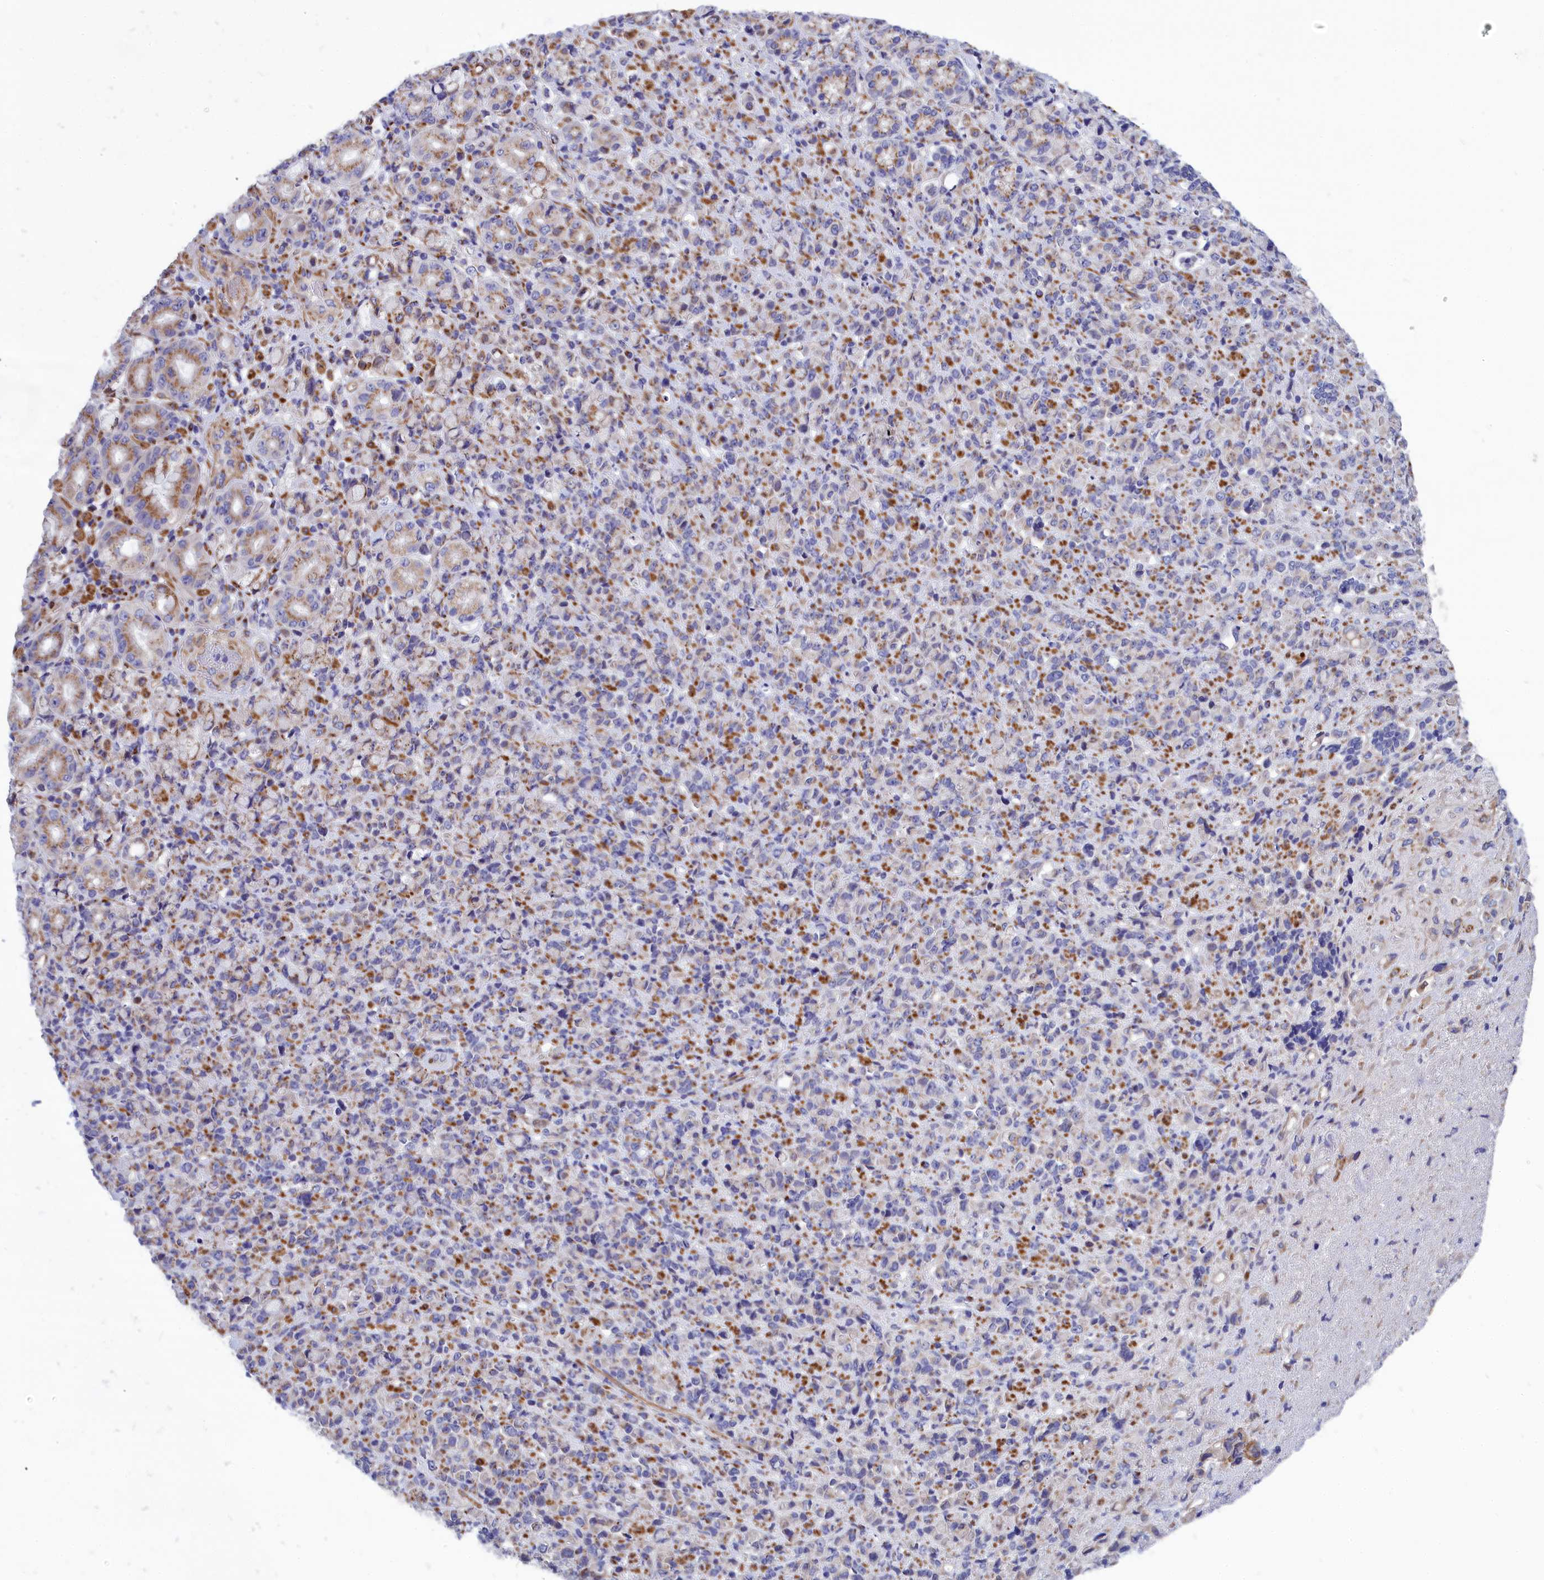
{"staining": {"intensity": "moderate", "quantity": "25%-75%", "location": "cytoplasmic/membranous"}, "tissue": "stomach cancer", "cell_type": "Tumor cells", "image_type": "cancer", "snomed": [{"axis": "morphology", "description": "Normal tissue, NOS"}, {"axis": "morphology", "description": "Adenocarcinoma, NOS"}, {"axis": "topography", "description": "Stomach"}], "caption": "High-magnification brightfield microscopy of stomach cancer stained with DAB (brown) and counterstained with hematoxylin (blue). tumor cells exhibit moderate cytoplasmic/membranous positivity is present in about25%-75% of cells.", "gene": "TUBGCP4", "patient": {"sex": "female", "age": 79}}